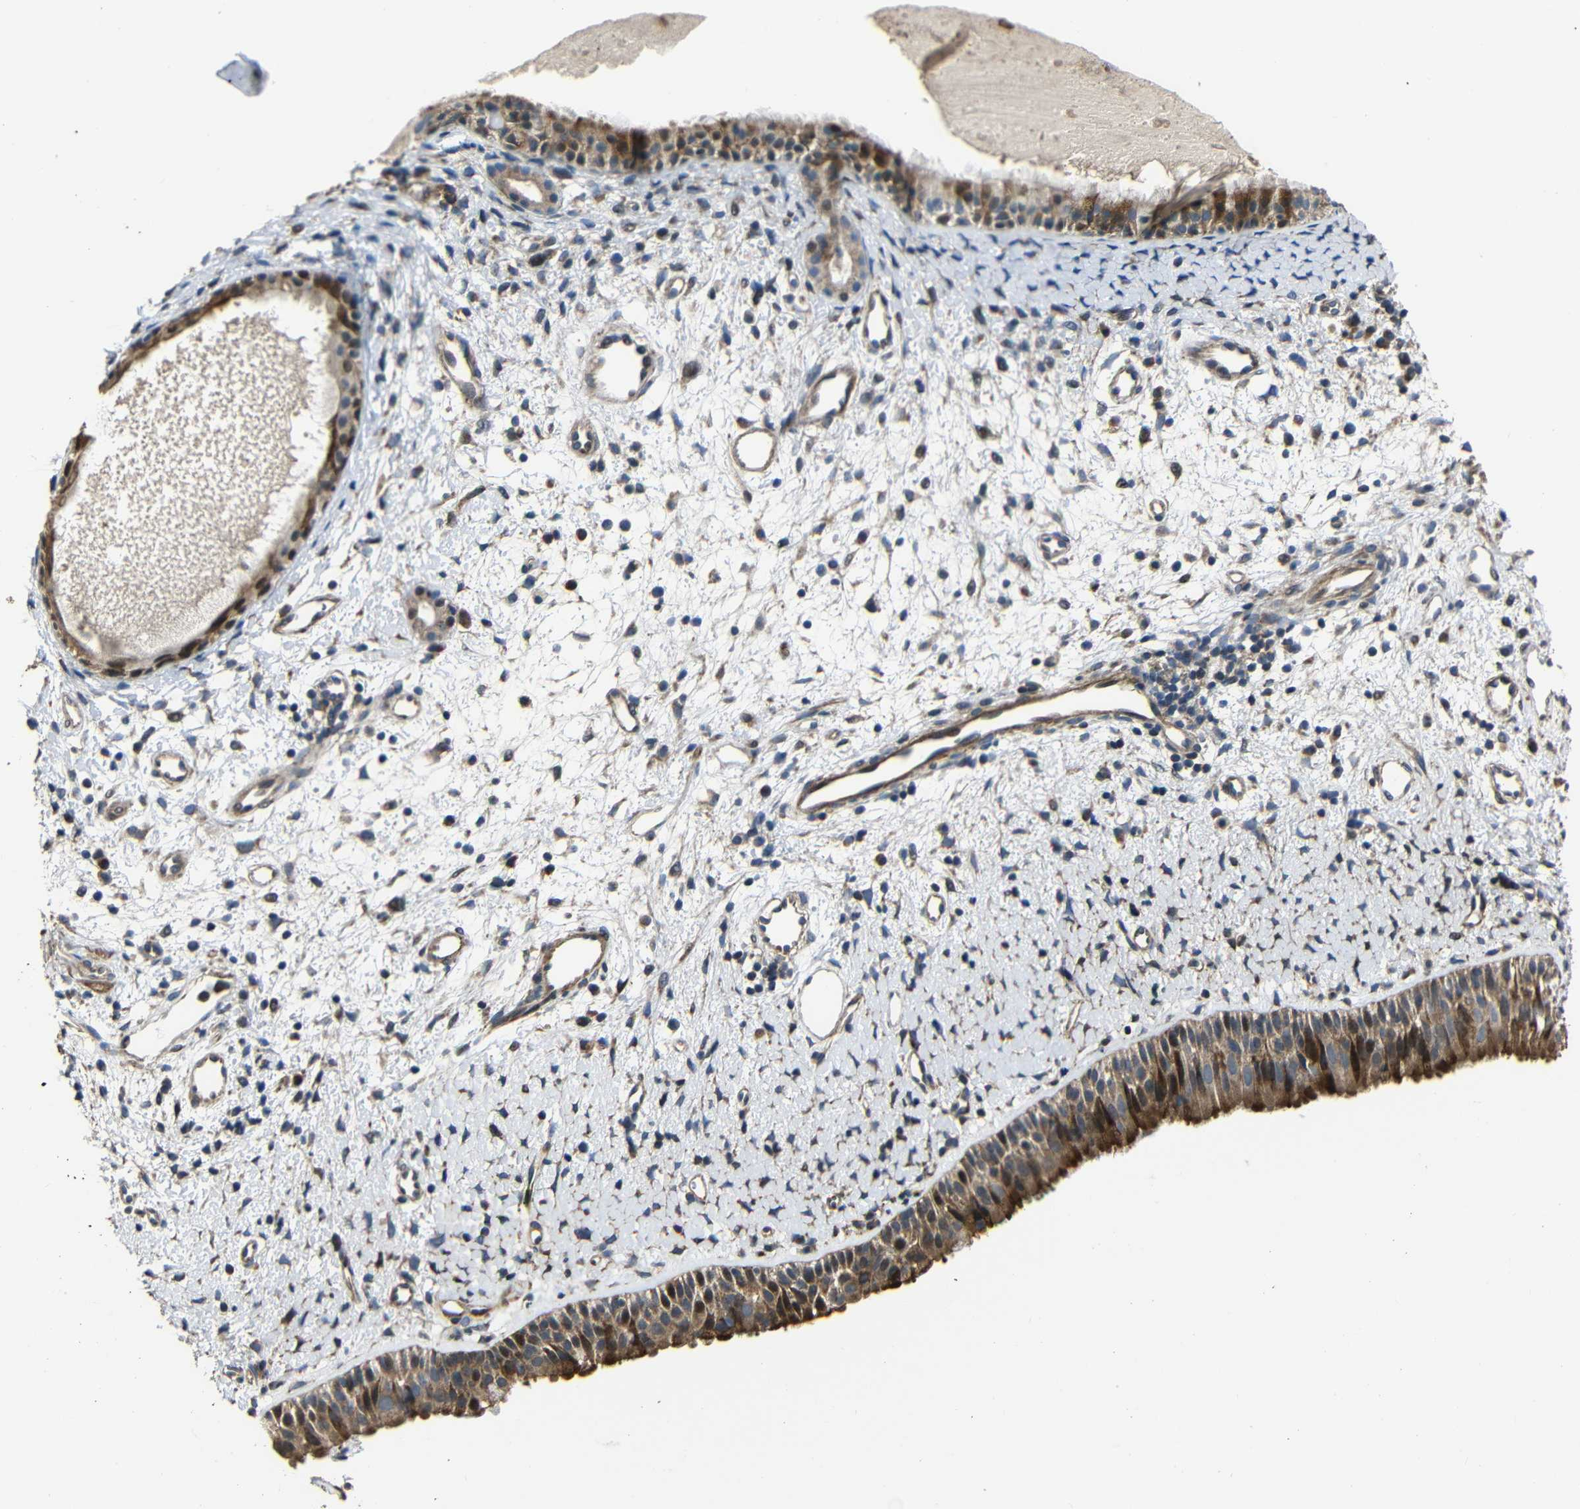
{"staining": {"intensity": "strong", "quantity": ">75%", "location": "cytoplasmic/membranous"}, "tissue": "nasopharynx", "cell_type": "Respiratory epithelial cells", "image_type": "normal", "snomed": [{"axis": "morphology", "description": "Normal tissue, NOS"}, {"axis": "topography", "description": "Nasopharynx"}], "caption": "An immunohistochemistry photomicrograph of normal tissue is shown. Protein staining in brown shows strong cytoplasmic/membranous positivity in nasopharynx within respiratory epithelial cells.", "gene": "SNN", "patient": {"sex": "male", "age": 22}}